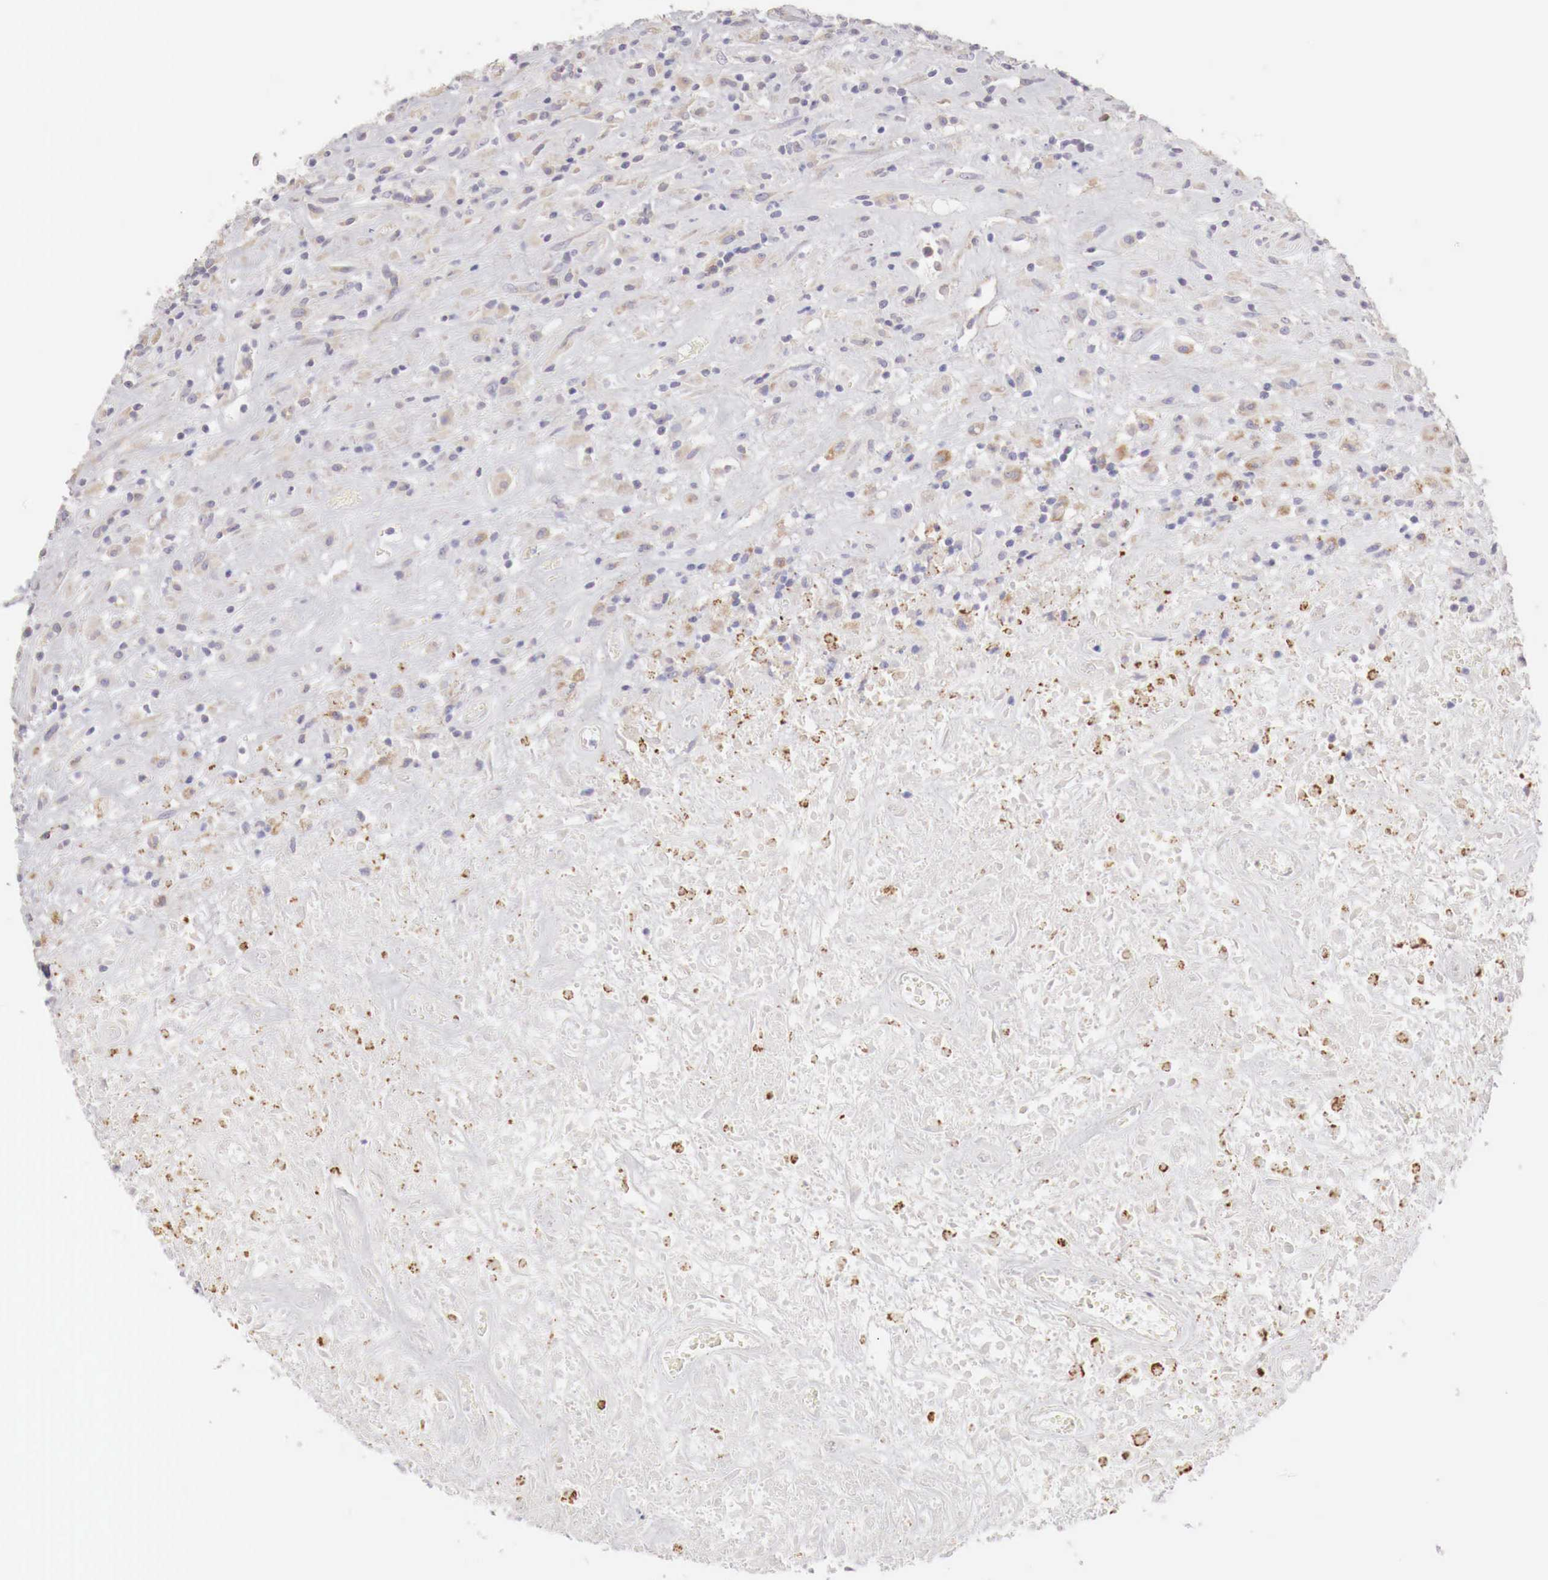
{"staining": {"intensity": "moderate", "quantity": ">75%", "location": "cytoplasmic/membranous"}, "tissue": "lymphoma", "cell_type": "Tumor cells", "image_type": "cancer", "snomed": [{"axis": "morphology", "description": "Hodgkin's disease, NOS"}, {"axis": "topography", "description": "Lymph node"}], "caption": "Immunohistochemical staining of lymphoma demonstrates moderate cytoplasmic/membranous protein staining in approximately >75% of tumor cells.", "gene": "NSDHL", "patient": {"sex": "male", "age": 46}}